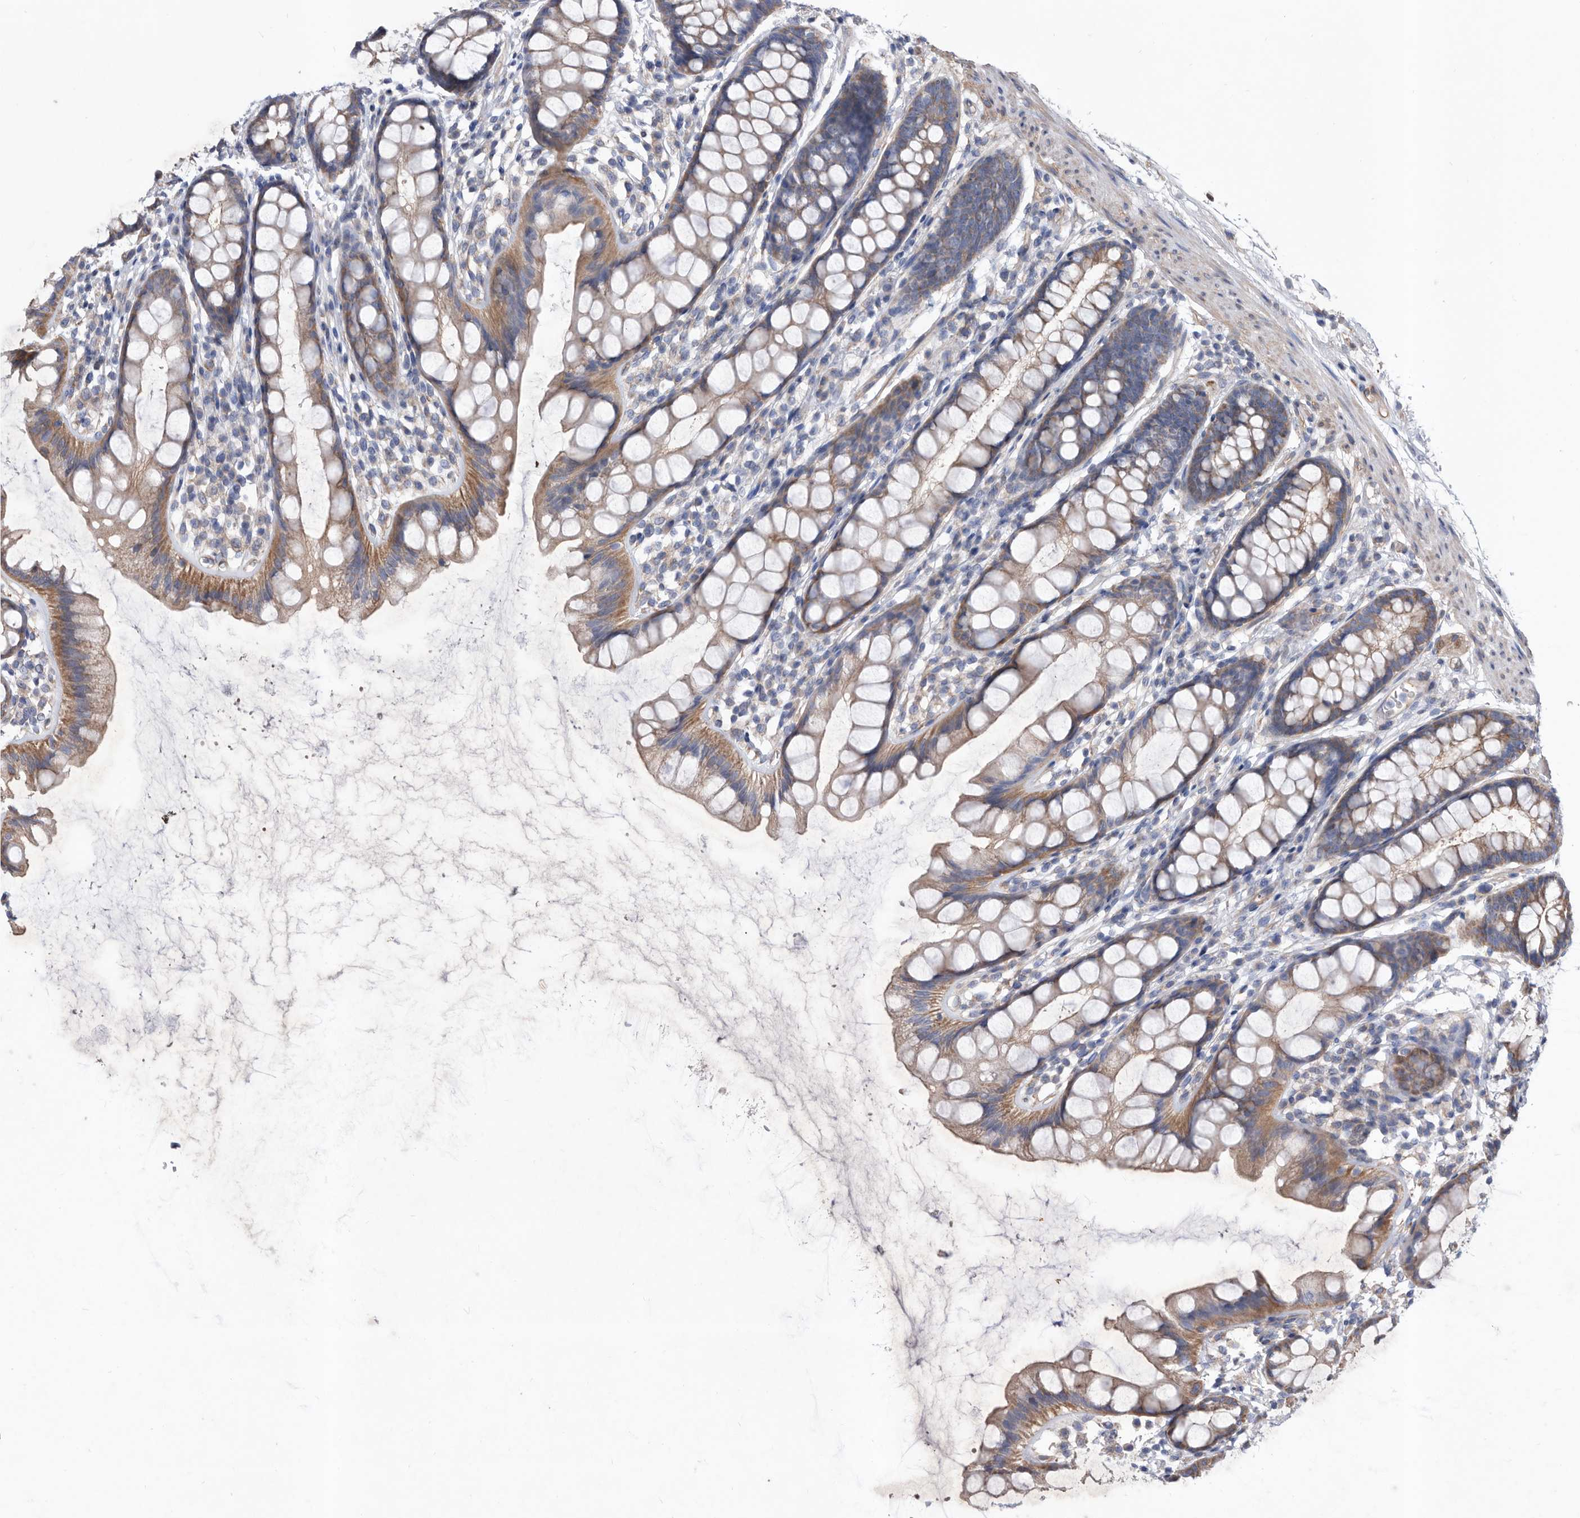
{"staining": {"intensity": "moderate", "quantity": ">75%", "location": "cytoplasmic/membranous"}, "tissue": "rectum", "cell_type": "Glandular cells", "image_type": "normal", "snomed": [{"axis": "morphology", "description": "Normal tissue, NOS"}, {"axis": "topography", "description": "Rectum"}], "caption": "Immunohistochemistry image of unremarkable rectum stained for a protein (brown), which exhibits medium levels of moderate cytoplasmic/membranous positivity in approximately >75% of glandular cells.", "gene": "ATP13A3", "patient": {"sex": "female", "age": 65}}